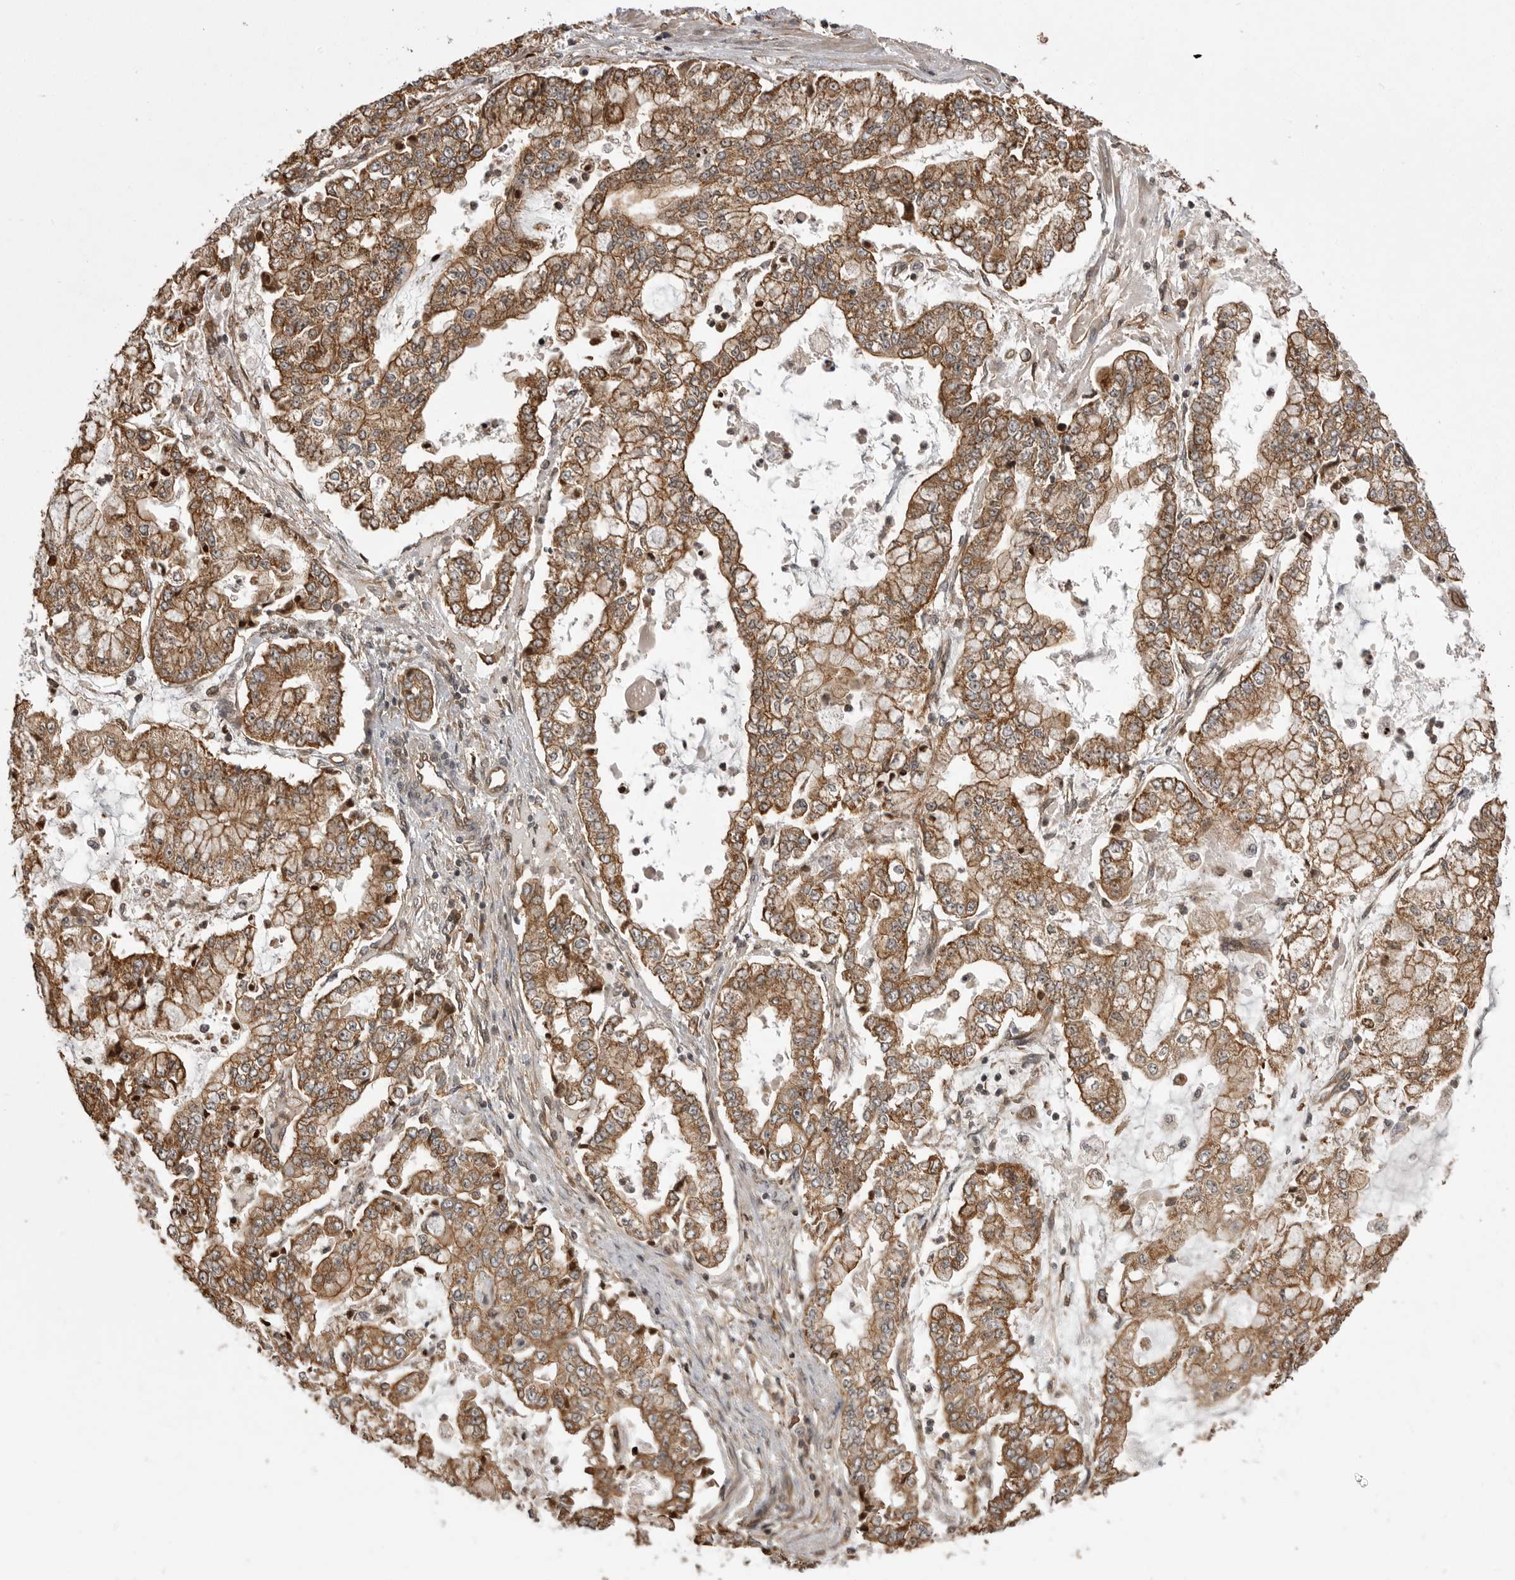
{"staining": {"intensity": "moderate", "quantity": ">75%", "location": "cytoplasmic/membranous"}, "tissue": "stomach cancer", "cell_type": "Tumor cells", "image_type": "cancer", "snomed": [{"axis": "morphology", "description": "Adenocarcinoma, NOS"}, {"axis": "topography", "description": "Stomach"}], "caption": "IHC of stomach cancer reveals medium levels of moderate cytoplasmic/membranous expression in approximately >75% of tumor cells.", "gene": "DNAJC8", "patient": {"sex": "male", "age": 76}}